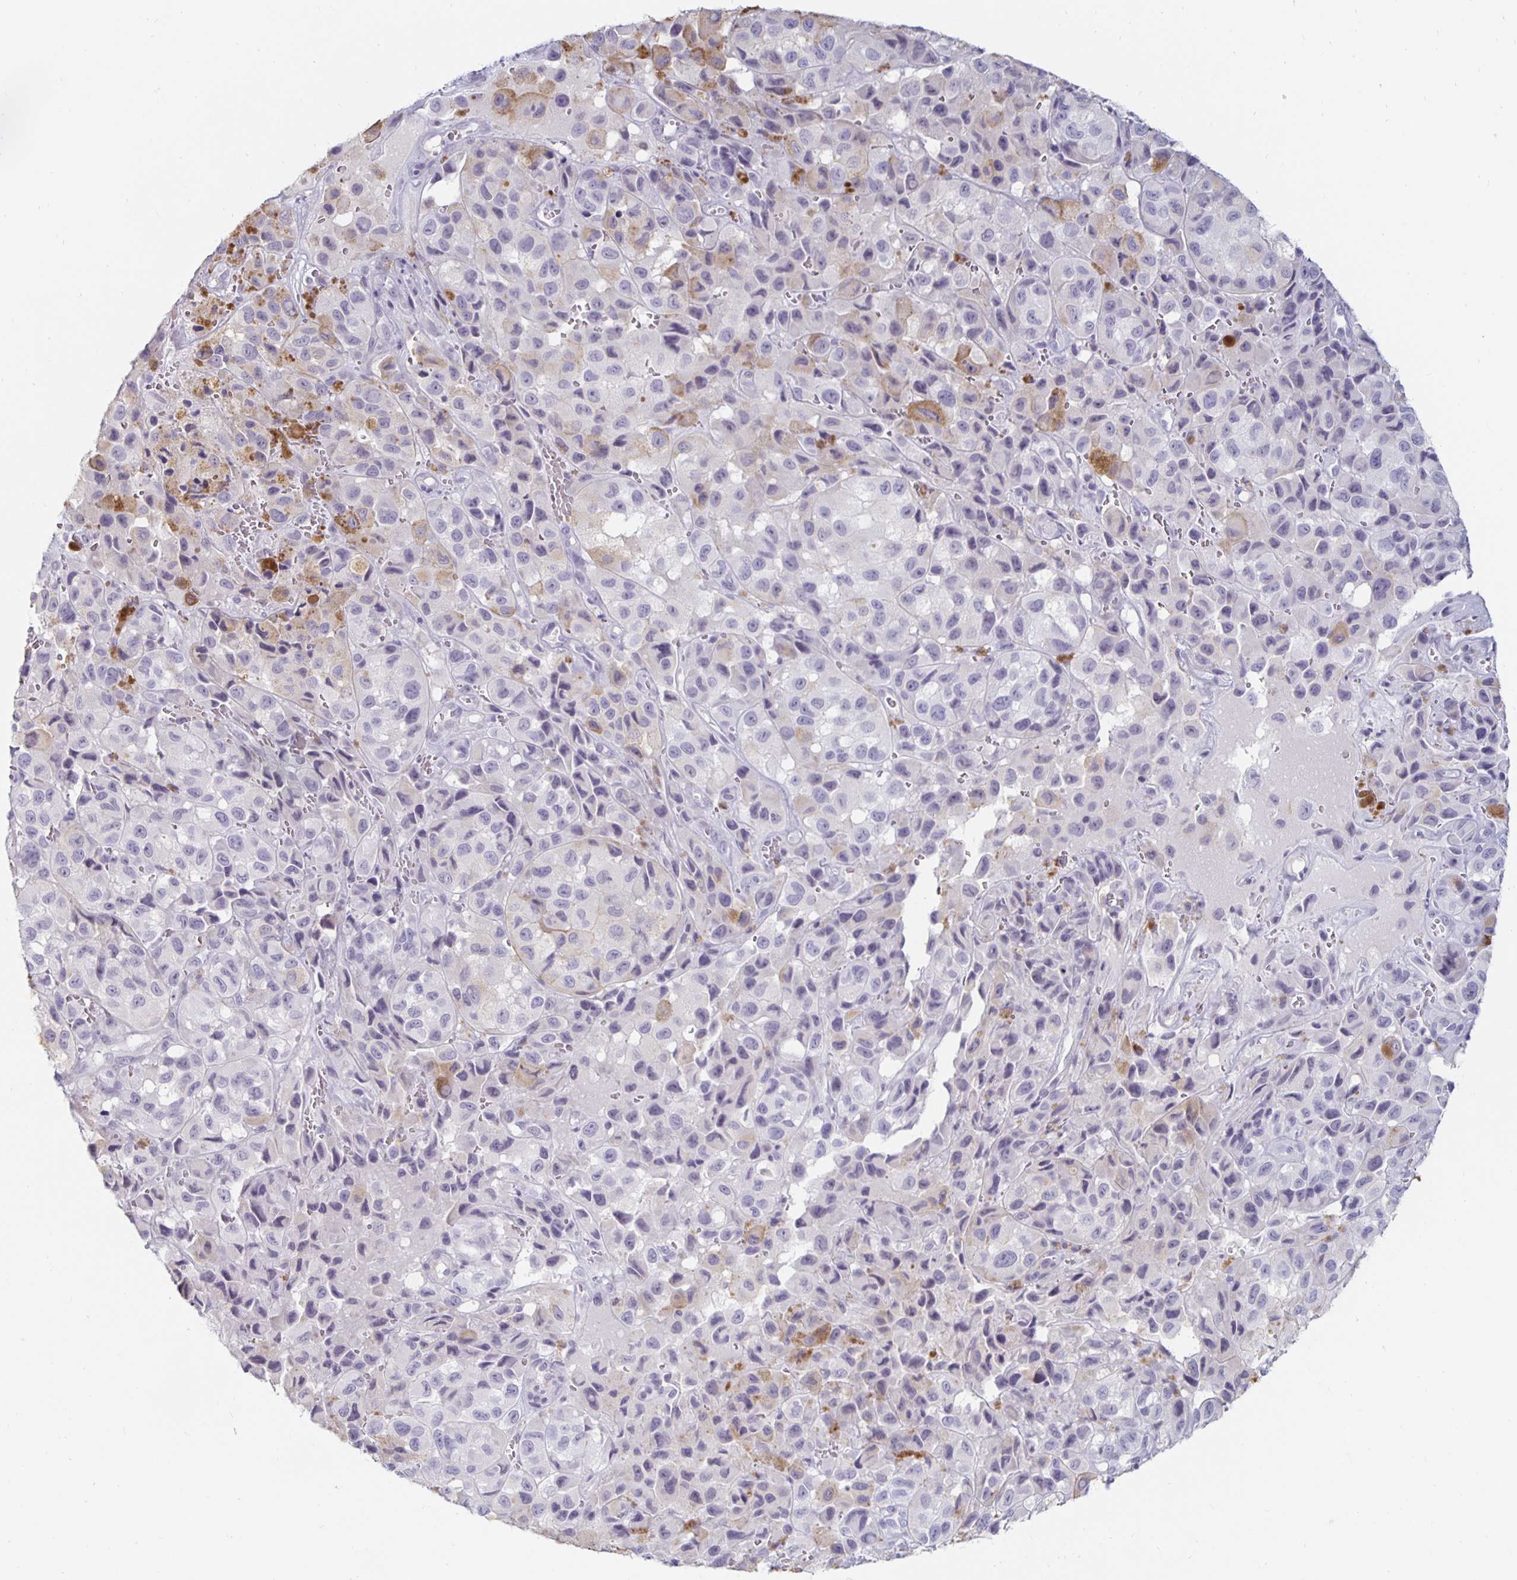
{"staining": {"intensity": "weak", "quantity": "<25%", "location": "cytoplasmic/membranous"}, "tissue": "melanoma", "cell_type": "Tumor cells", "image_type": "cancer", "snomed": [{"axis": "morphology", "description": "Malignant melanoma, NOS"}, {"axis": "topography", "description": "Skin"}], "caption": "Melanoma was stained to show a protein in brown. There is no significant positivity in tumor cells.", "gene": "KCNQ2", "patient": {"sex": "male", "age": 93}}